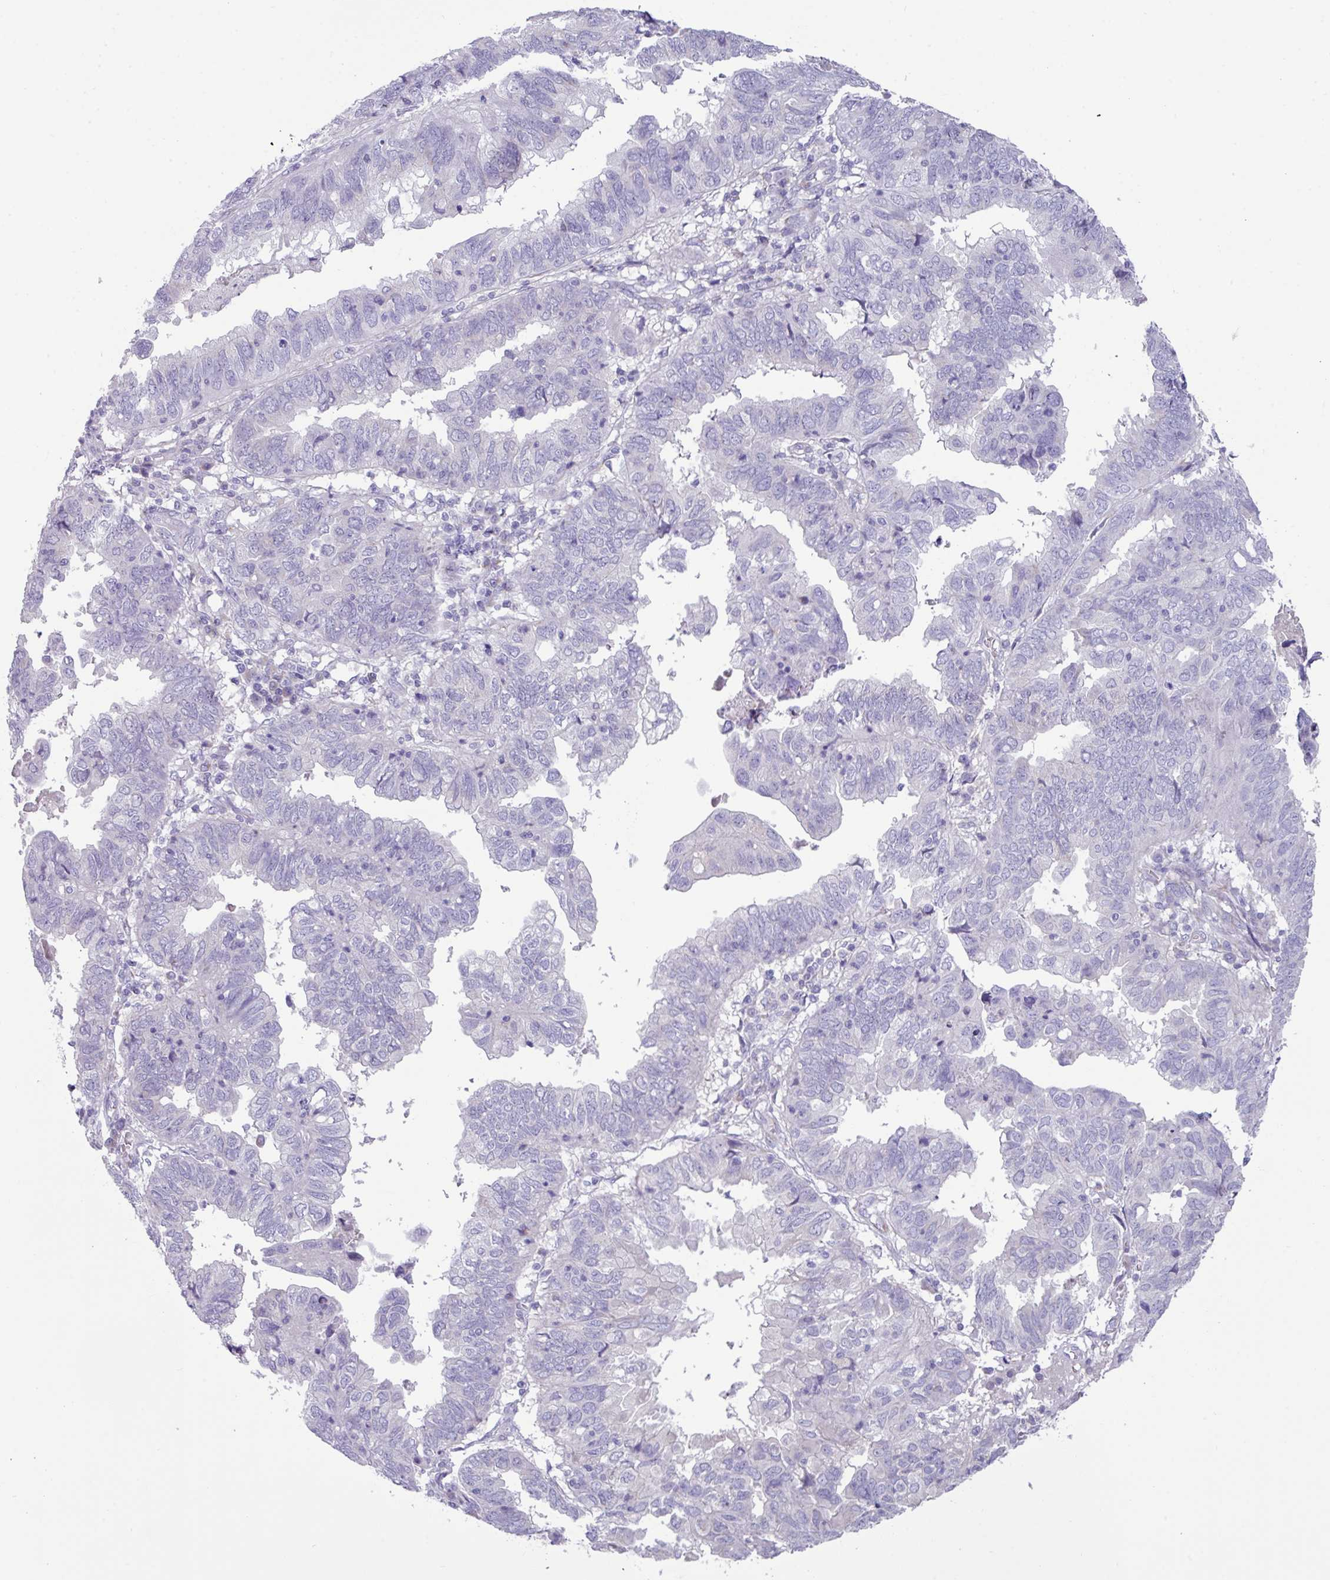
{"staining": {"intensity": "negative", "quantity": "none", "location": "none"}, "tissue": "endometrial cancer", "cell_type": "Tumor cells", "image_type": "cancer", "snomed": [{"axis": "morphology", "description": "Adenocarcinoma, NOS"}, {"axis": "topography", "description": "Uterus"}], "caption": "A high-resolution image shows immunohistochemistry (IHC) staining of endometrial cancer (adenocarcinoma), which shows no significant staining in tumor cells. Brightfield microscopy of immunohistochemistry stained with DAB (3,3'-diaminobenzidine) (brown) and hematoxylin (blue), captured at high magnification.", "gene": "STIMATE", "patient": {"sex": "female", "age": 77}}